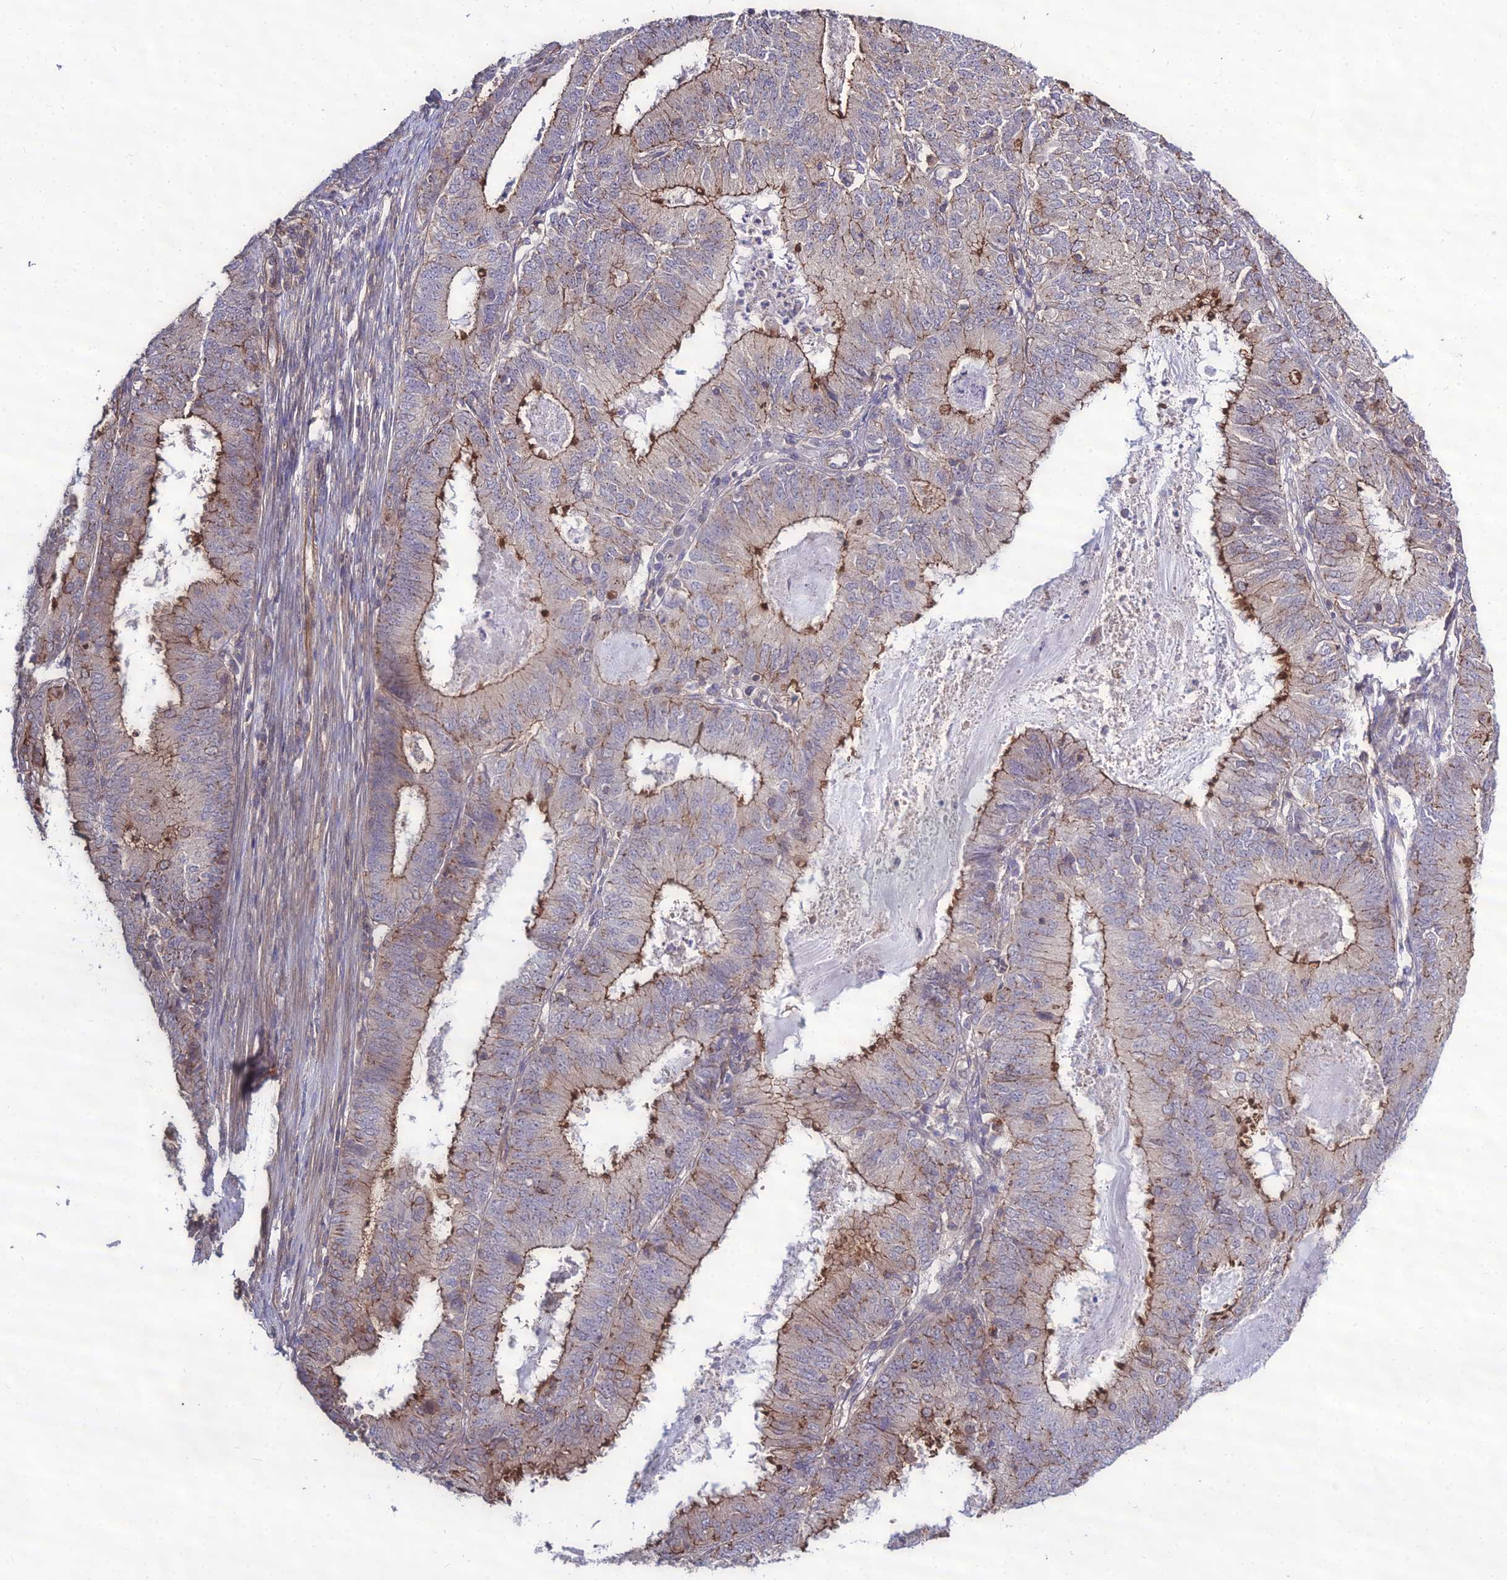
{"staining": {"intensity": "moderate", "quantity": "25%-75%", "location": "cytoplasmic/membranous"}, "tissue": "endometrial cancer", "cell_type": "Tumor cells", "image_type": "cancer", "snomed": [{"axis": "morphology", "description": "Adenocarcinoma, NOS"}, {"axis": "topography", "description": "Endometrium"}], "caption": "Endometrial cancer stained with DAB (3,3'-diaminobenzidine) immunohistochemistry displays medium levels of moderate cytoplasmic/membranous positivity in approximately 25%-75% of tumor cells.", "gene": "TSPYL2", "patient": {"sex": "female", "age": 57}}